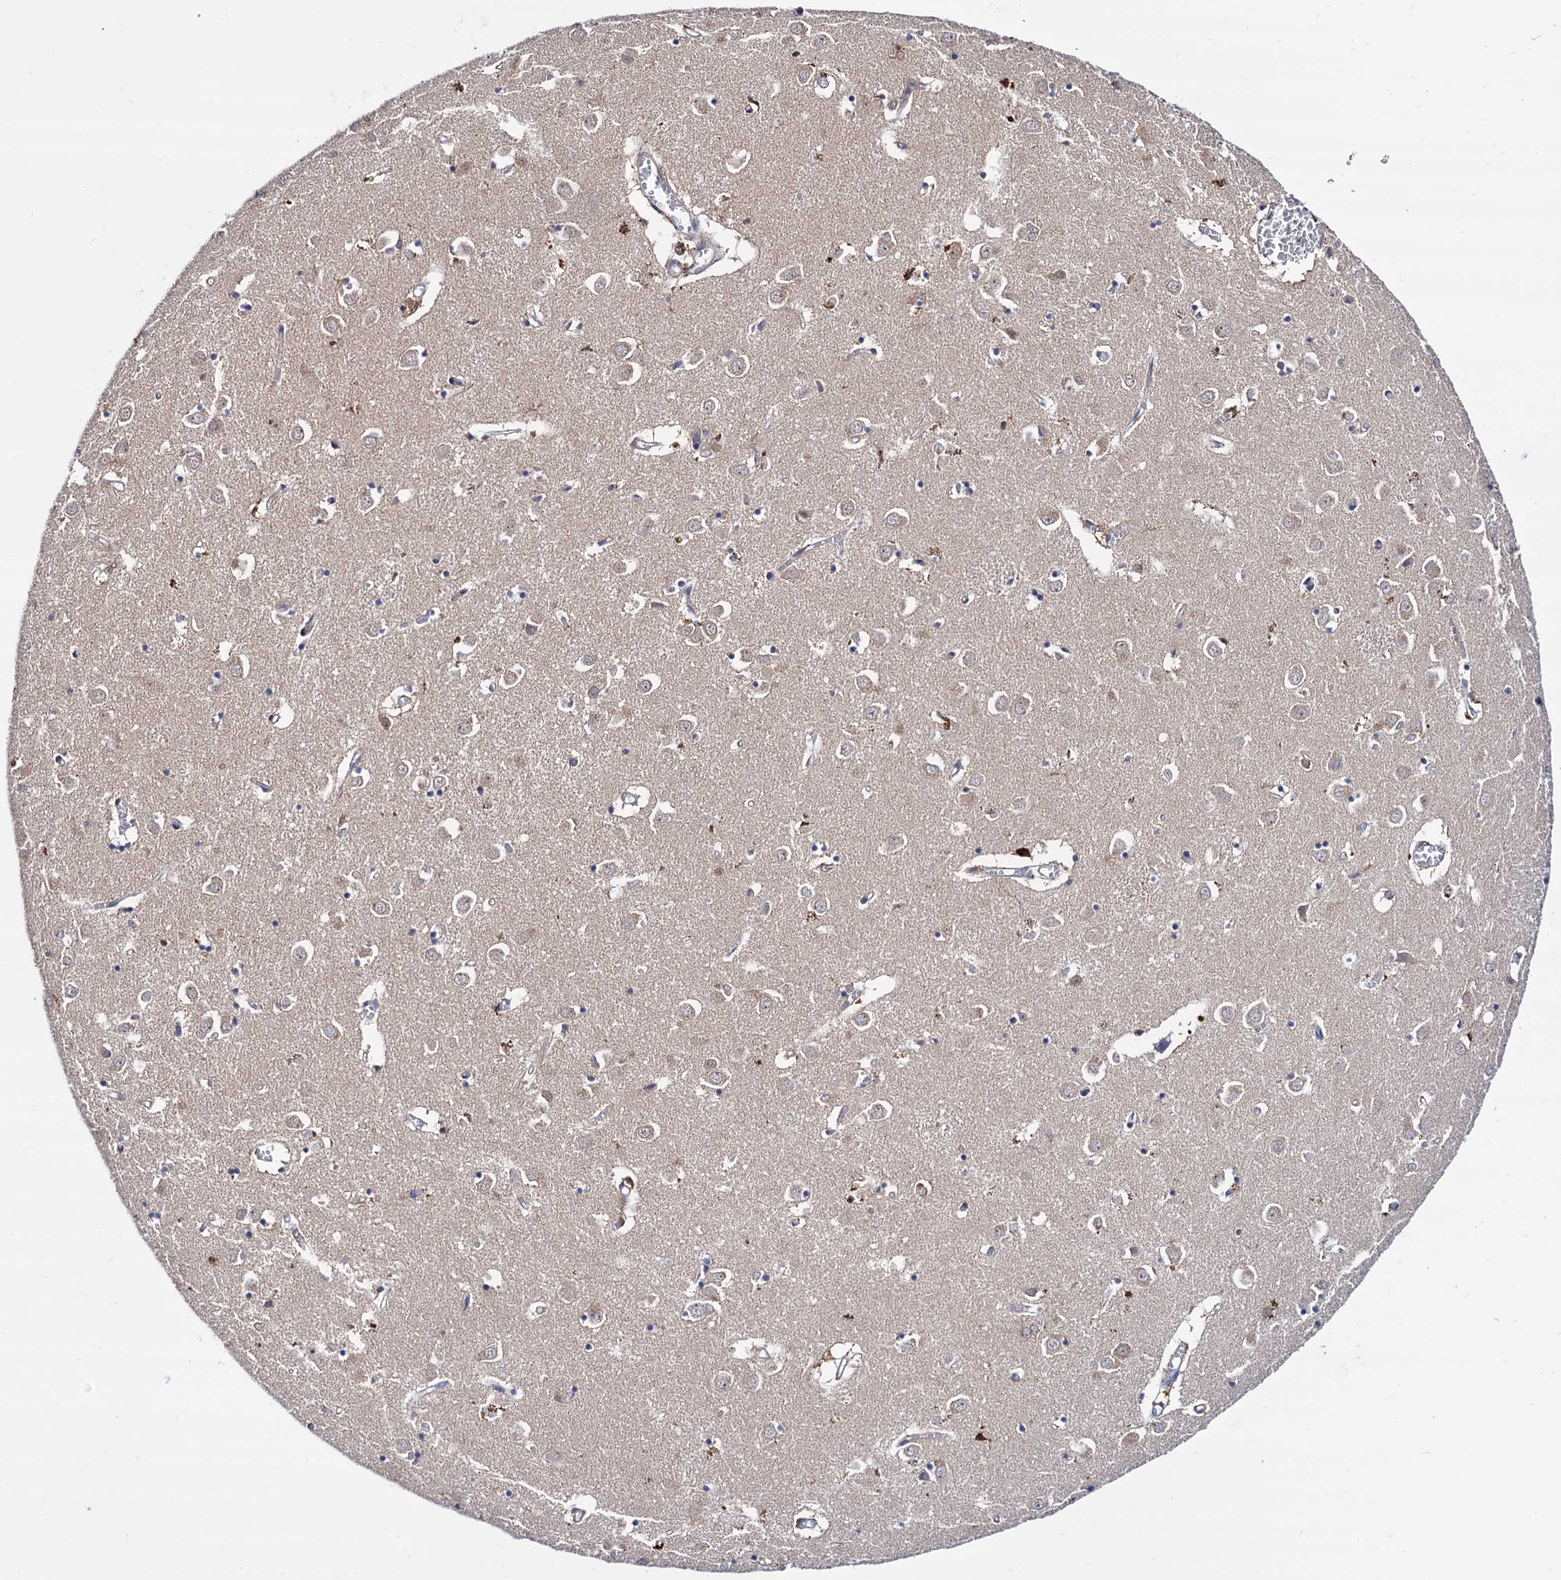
{"staining": {"intensity": "negative", "quantity": "none", "location": "none"}, "tissue": "caudate", "cell_type": "Glial cells", "image_type": "normal", "snomed": [{"axis": "morphology", "description": "Normal tissue, NOS"}, {"axis": "topography", "description": "Lateral ventricle wall"}], "caption": "IHC histopathology image of normal human caudate stained for a protein (brown), which exhibits no staining in glial cells.", "gene": "RNASEH2B", "patient": {"sex": "male", "age": 70}}